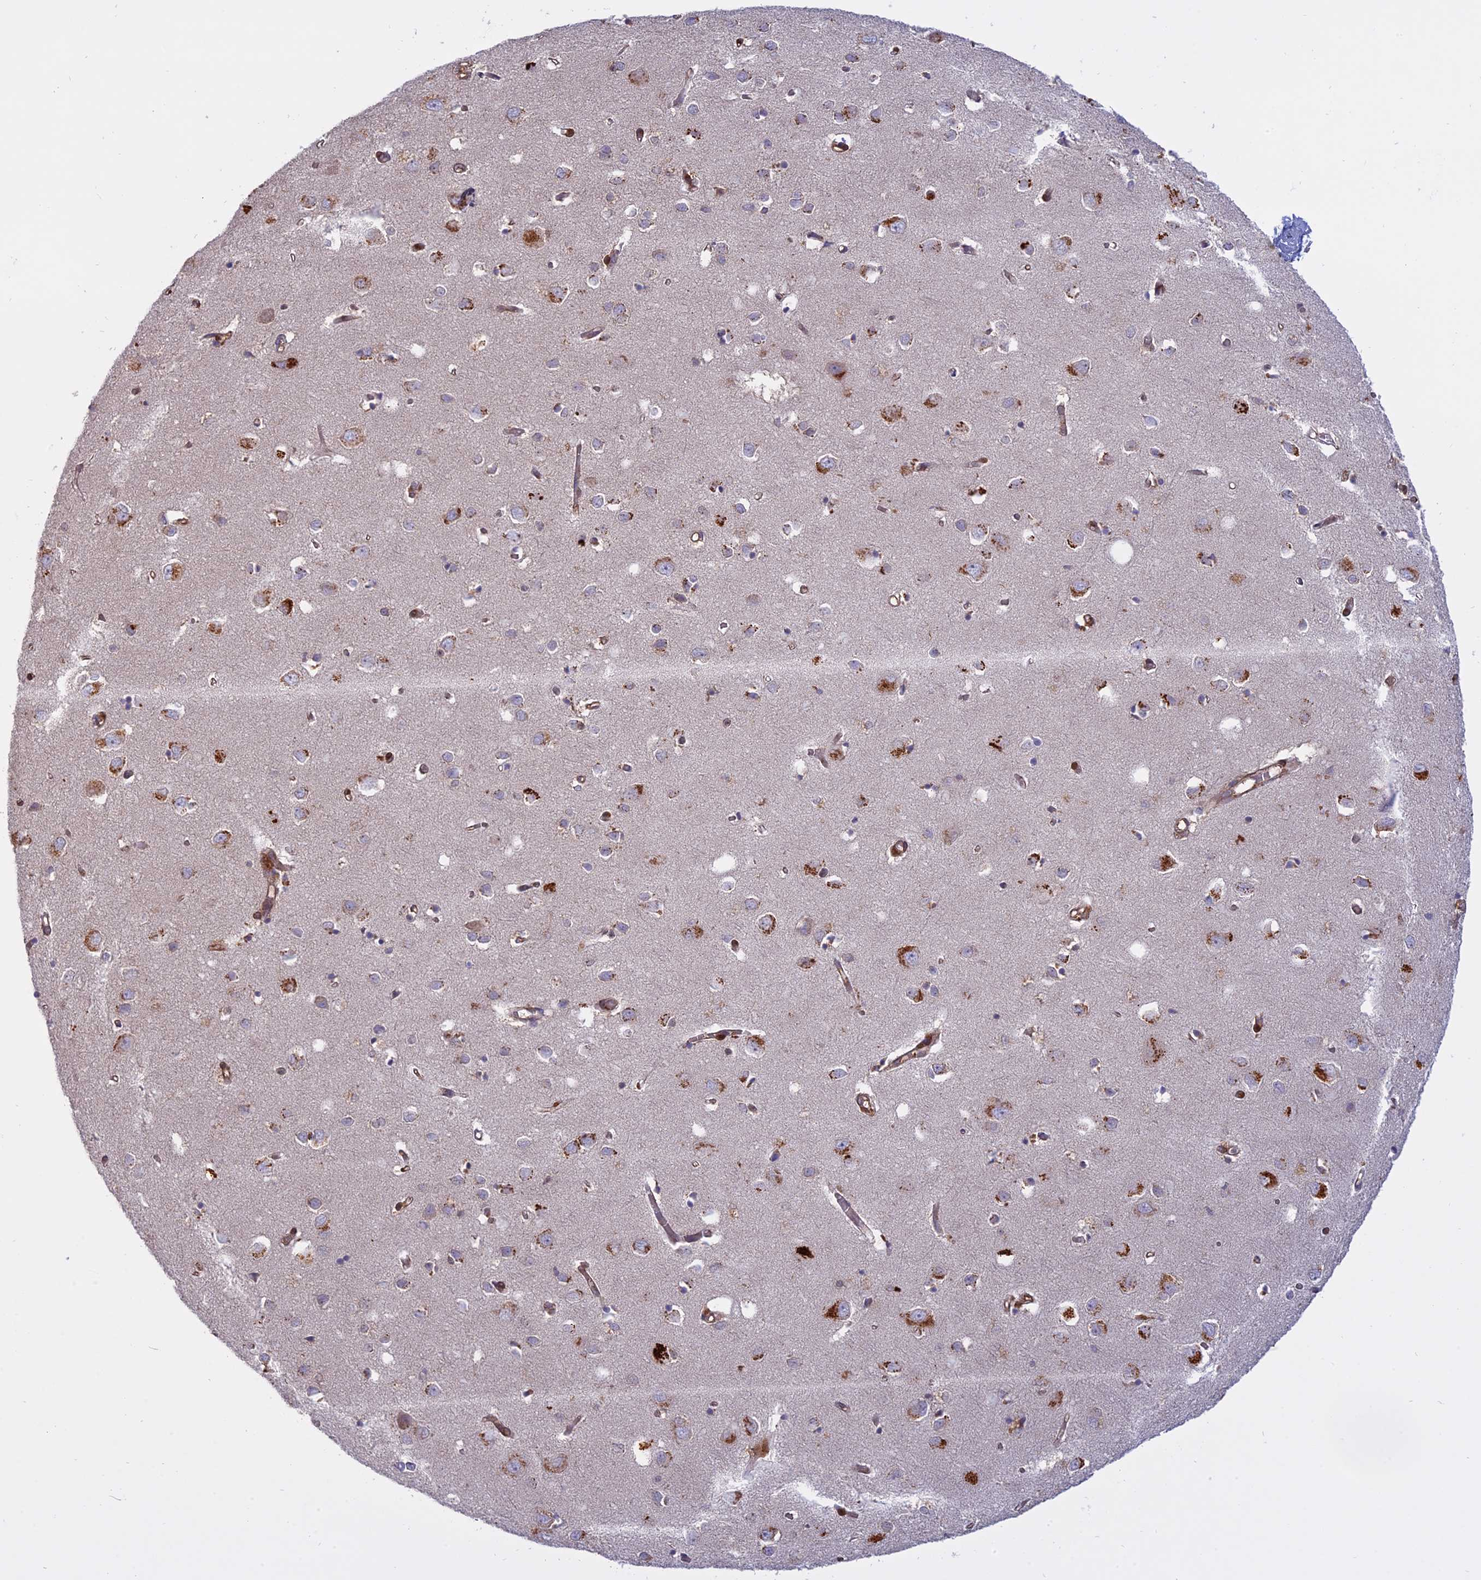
{"staining": {"intensity": "moderate", "quantity": ">75%", "location": "cytoplasmic/membranous"}, "tissue": "cerebral cortex", "cell_type": "Endothelial cells", "image_type": "normal", "snomed": [{"axis": "morphology", "description": "Normal tissue, NOS"}, {"axis": "topography", "description": "Cerebral cortex"}], "caption": "Immunohistochemical staining of benign cerebral cortex demonstrates medium levels of moderate cytoplasmic/membranous expression in approximately >75% of endothelial cells. (DAB (3,3'-diaminobenzidine) IHC with brightfield microscopy, high magnification).", "gene": "TMEM208", "patient": {"sex": "female", "age": 64}}